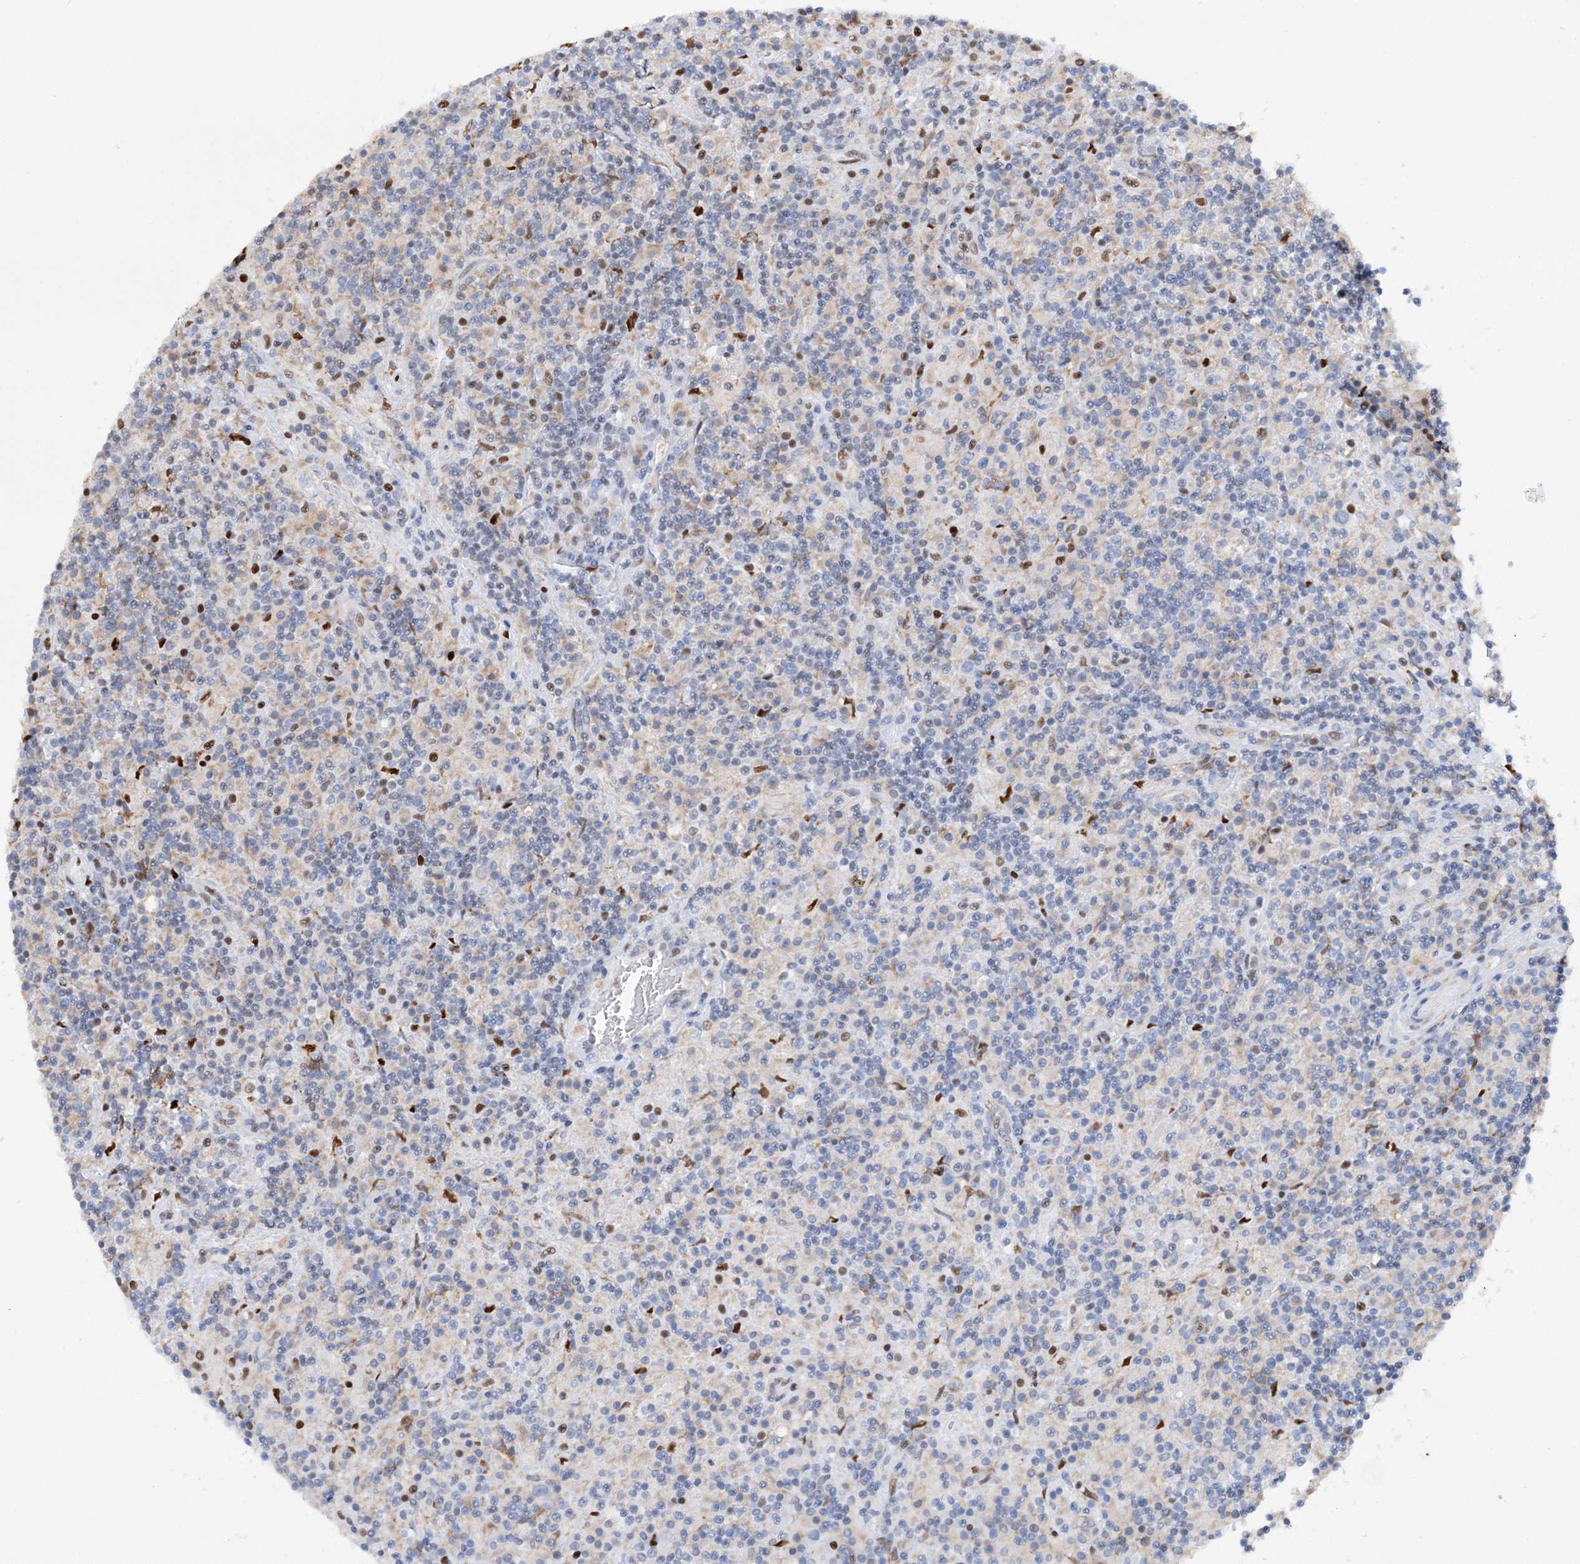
{"staining": {"intensity": "negative", "quantity": "none", "location": "none"}, "tissue": "lymphoma", "cell_type": "Tumor cells", "image_type": "cancer", "snomed": [{"axis": "morphology", "description": "Hodgkin's disease, NOS"}, {"axis": "topography", "description": "Lymph node"}], "caption": "DAB (3,3'-diaminobenzidine) immunohistochemical staining of lymphoma displays no significant positivity in tumor cells.", "gene": "NIT2", "patient": {"sex": "male", "age": 70}}